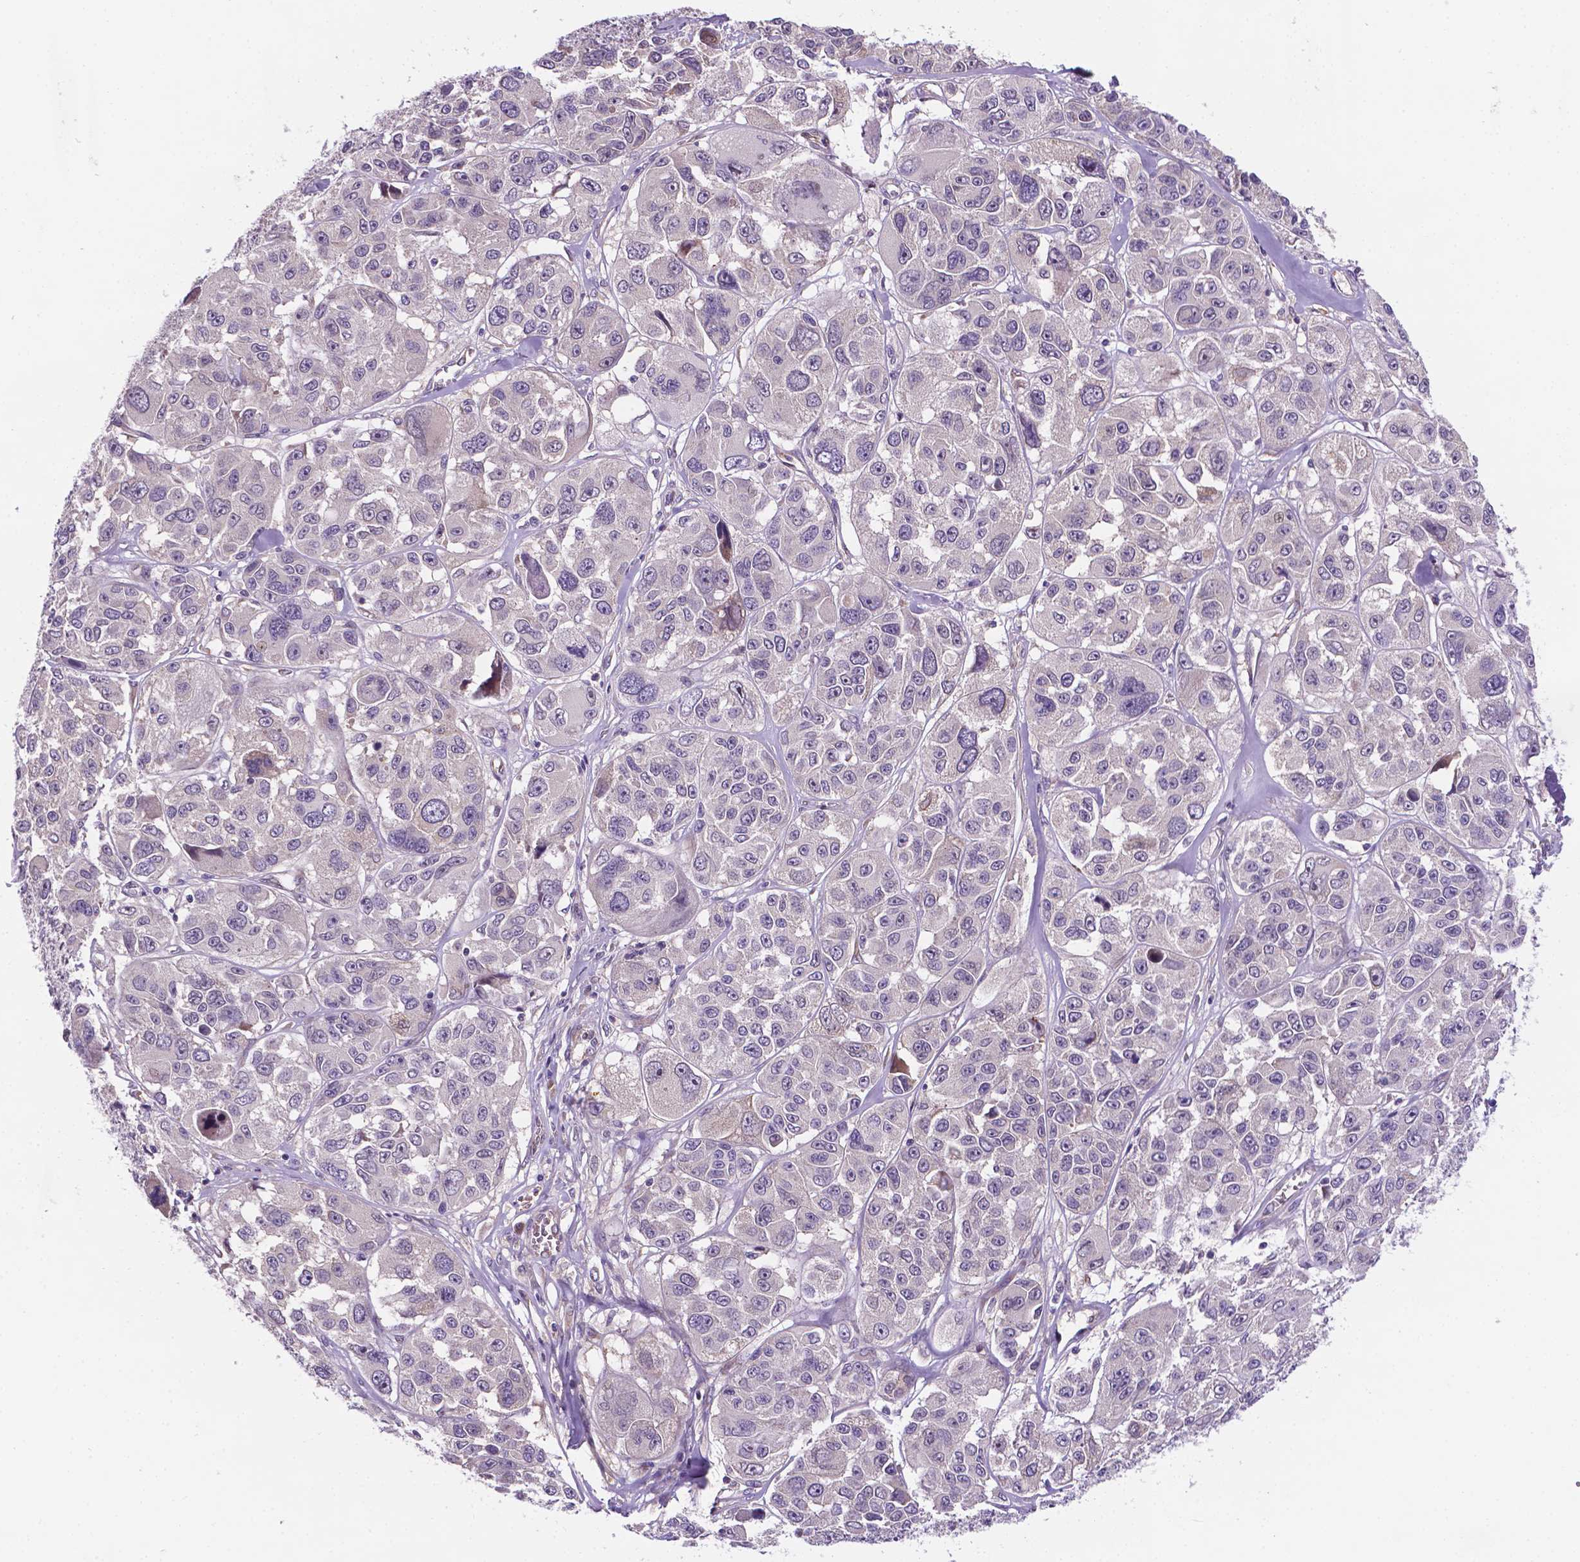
{"staining": {"intensity": "negative", "quantity": "none", "location": "none"}, "tissue": "melanoma", "cell_type": "Tumor cells", "image_type": "cancer", "snomed": [{"axis": "morphology", "description": "Malignant melanoma, NOS"}, {"axis": "topography", "description": "Skin"}], "caption": "This histopathology image is of melanoma stained with immunohistochemistry to label a protein in brown with the nuclei are counter-stained blue. There is no expression in tumor cells.", "gene": "TM4SF20", "patient": {"sex": "female", "age": 66}}